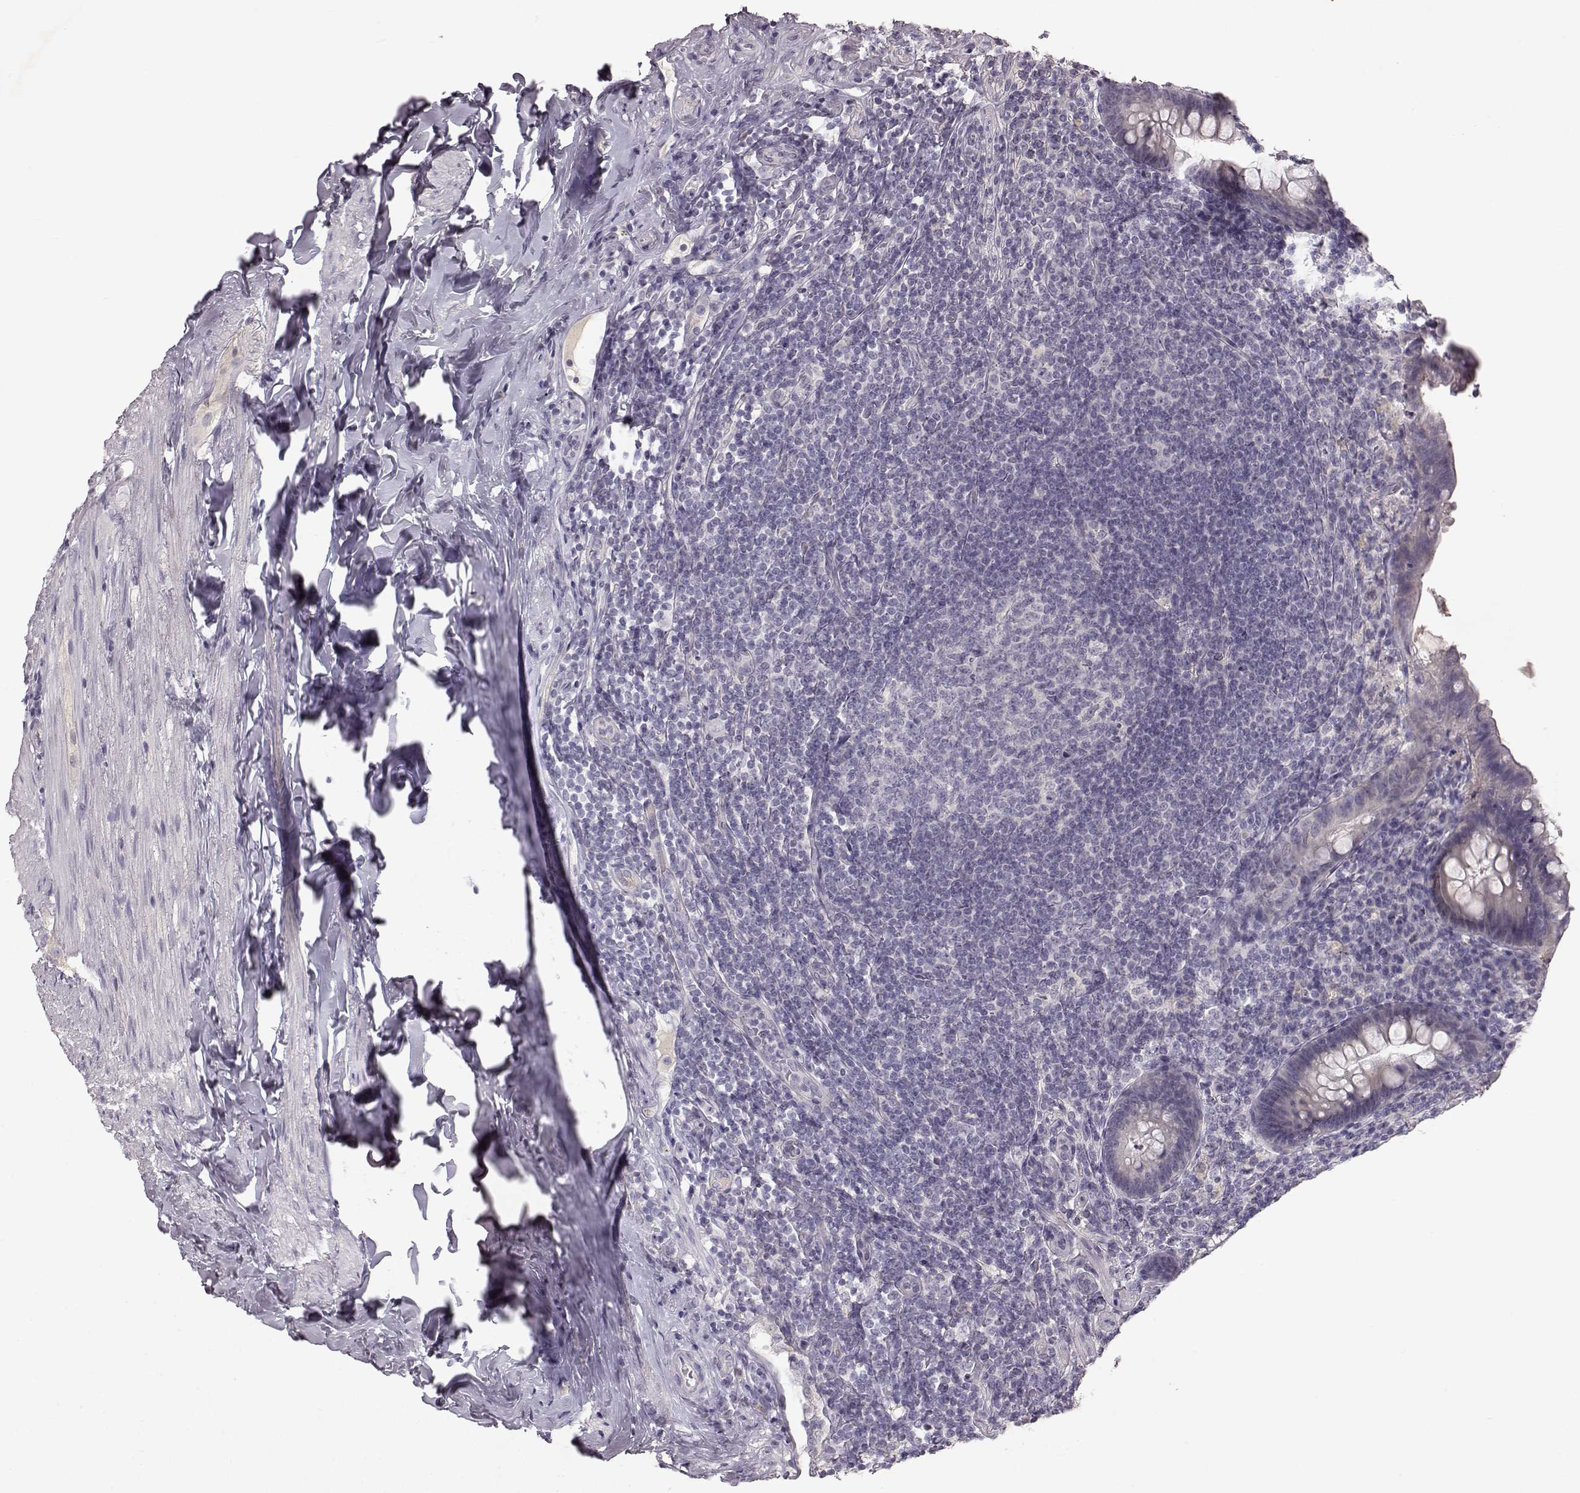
{"staining": {"intensity": "weak", "quantity": "25%-75%", "location": "cytoplasmic/membranous,nuclear"}, "tissue": "appendix", "cell_type": "Glandular cells", "image_type": "normal", "snomed": [{"axis": "morphology", "description": "Normal tissue, NOS"}, {"axis": "topography", "description": "Appendix"}], "caption": "Glandular cells demonstrate low levels of weak cytoplasmic/membranous,nuclear staining in approximately 25%-75% of cells in unremarkable appendix. The staining was performed using DAB (3,3'-diaminobenzidine), with brown indicating positive protein expression. Nuclei are stained blue with hematoxylin.", "gene": "SPAG17", "patient": {"sex": "male", "age": 47}}